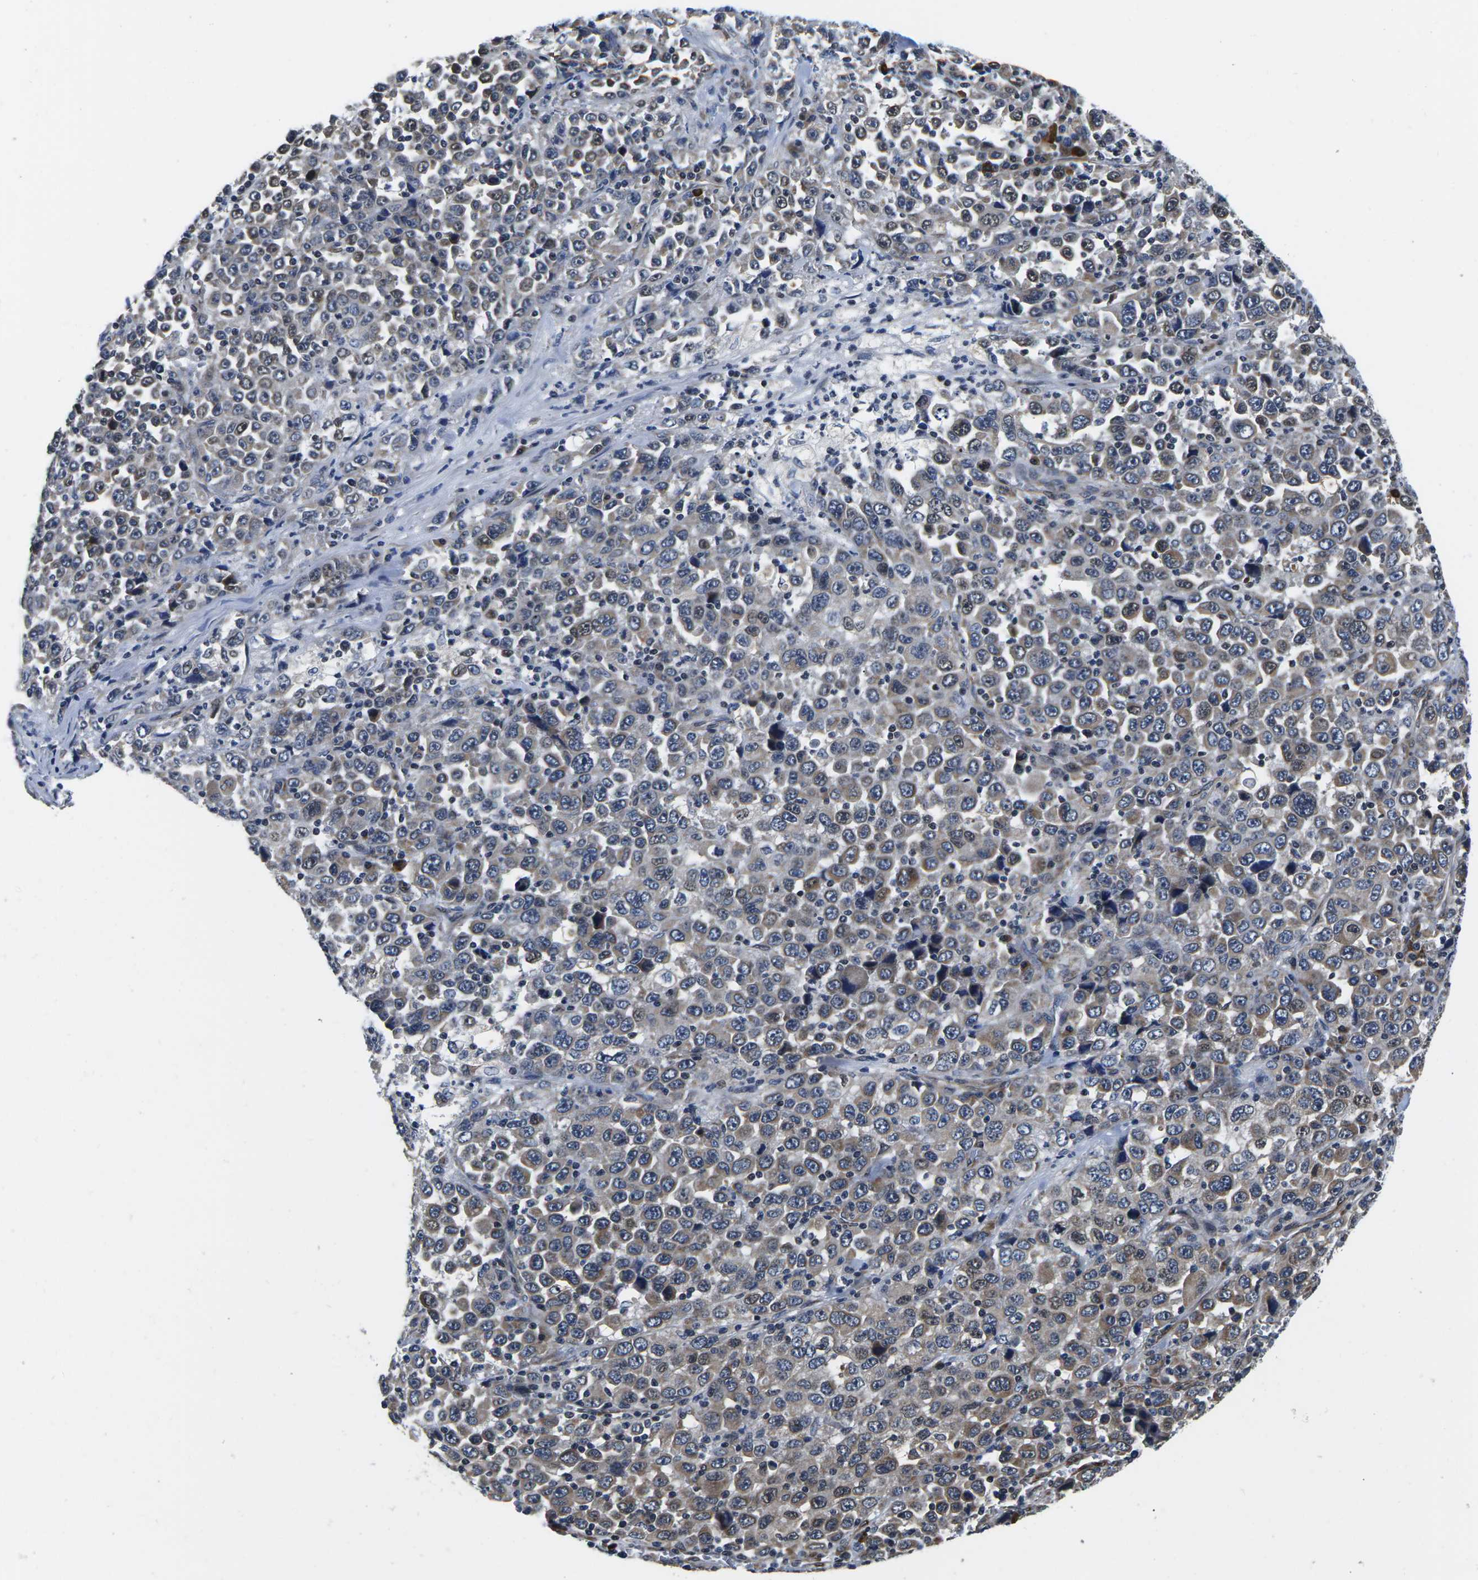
{"staining": {"intensity": "moderate", "quantity": "25%-75%", "location": "cytoplasmic/membranous"}, "tissue": "stomach cancer", "cell_type": "Tumor cells", "image_type": "cancer", "snomed": [{"axis": "morphology", "description": "Normal tissue, NOS"}, {"axis": "morphology", "description": "Adenocarcinoma, NOS"}, {"axis": "topography", "description": "Stomach, upper"}, {"axis": "topography", "description": "Stomach"}], "caption": "IHC micrograph of adenocarcinoma (stomach) stained for a protein (brown), which reveals medium levels of moderate cytoplasmic/membranous expression in about 25%-75% of tumor cells.", "gene": "CCNE1", "patient": {"sex": "male", "age": 59}}